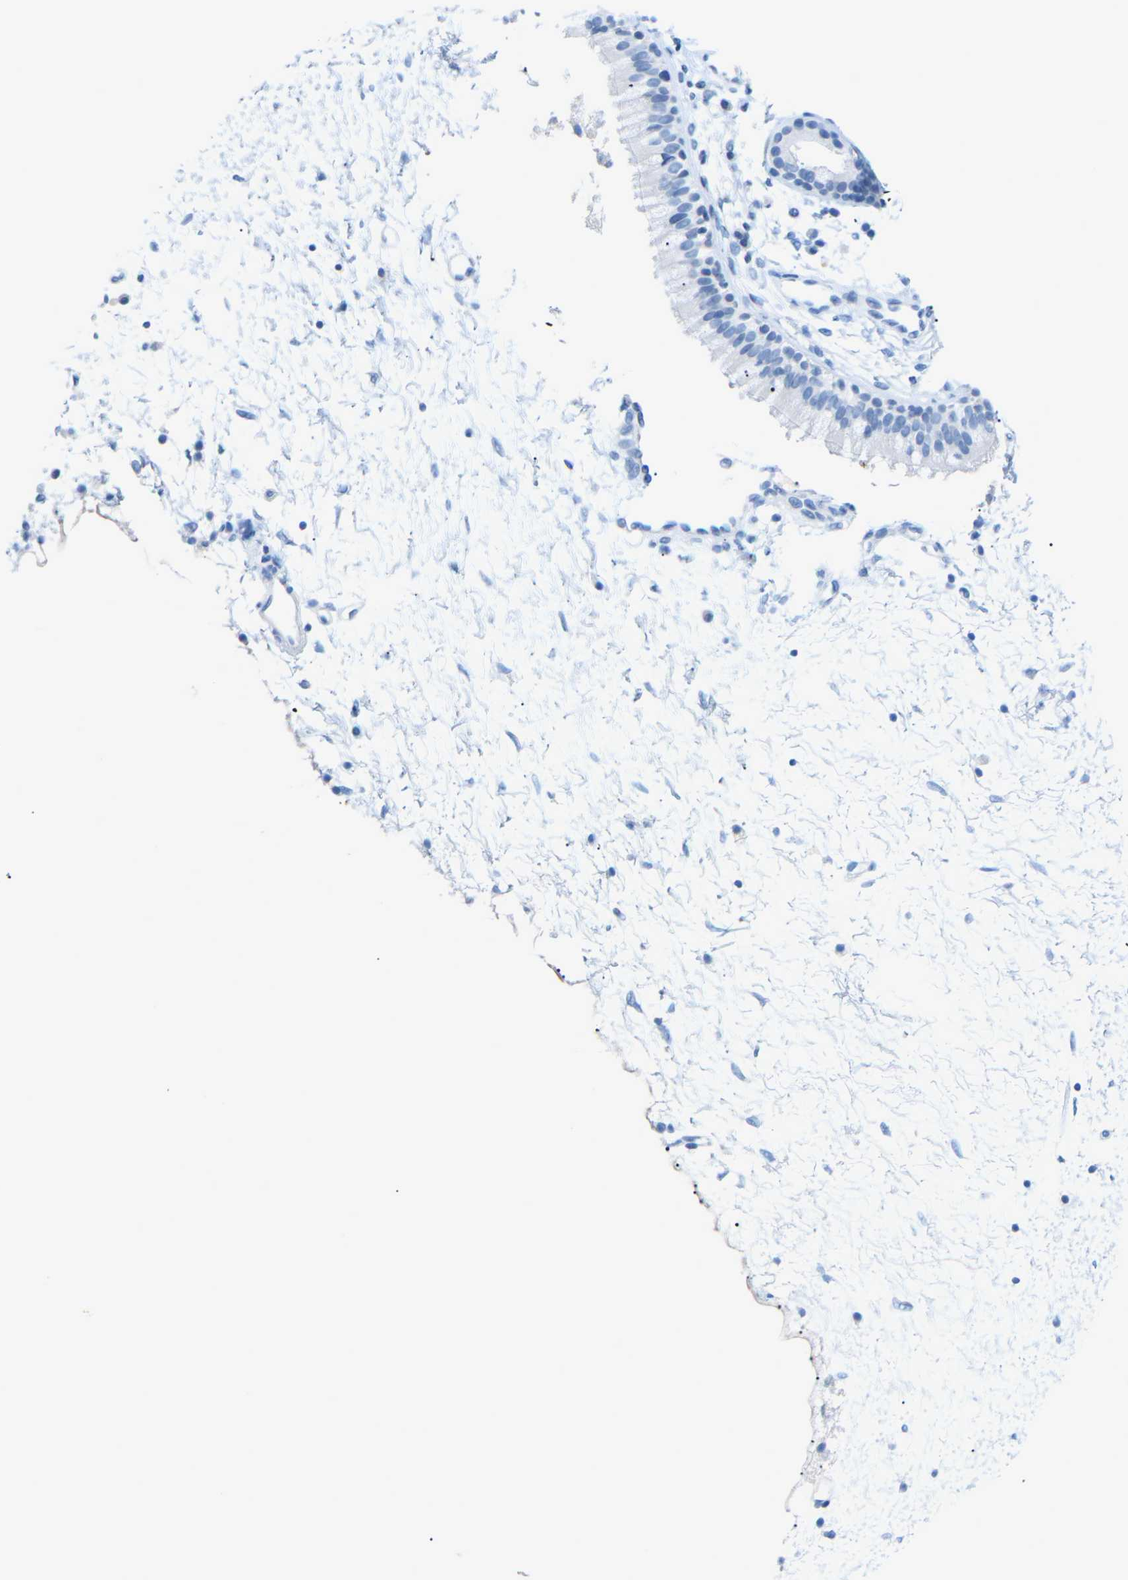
{"staining": {"intensity": "negative", "quantity": "none", "location": "none"}, "tissue": "nasopharynx", "cell_type": "Respiratory epithelial cells", "image_type": "normal", "snomed": [{"axis": "morphology", "description": "Normal tissue, NOS"}, {"axis": "topography", "description": "Nasopharynx"}], "caption": "There is no significant staining in respiratory epithelial cells of nasopharynx. (Immunohistochemistry, brightfield microscopy, high magnification).", "gene": "HBG2", "patient": {"sex": "male", "age": 21}}